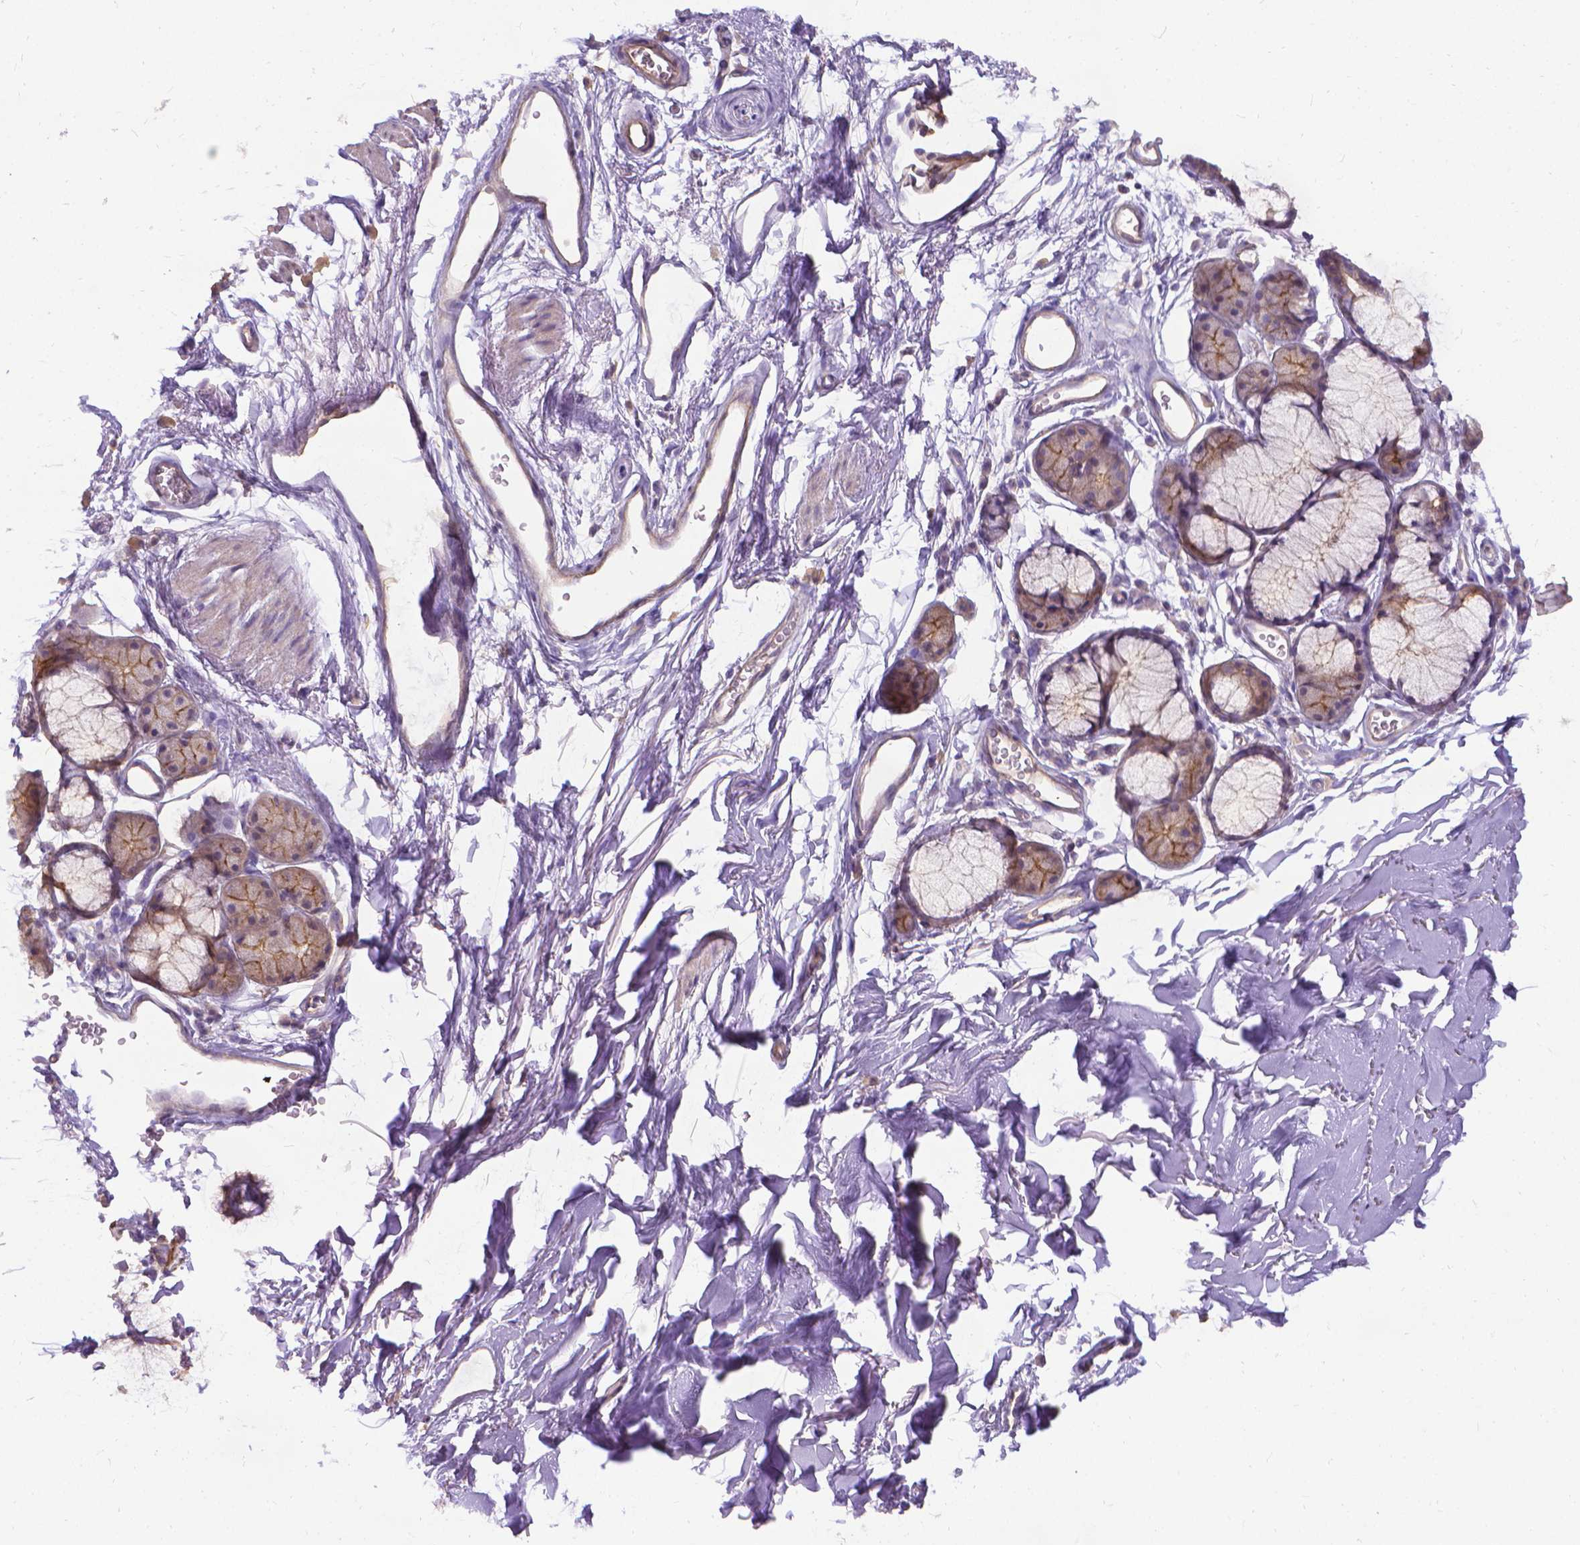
{"staining": {"intensity": "weak", "quantity": "<25%", "location": "cytoplasmic/membranous"}, "tissue": "adipose tissue", "cell_type": "Adipocytes", "image_type": "normal", "snomed": [{"axis": "morphology", "description": "Normal tissue, NOS"}, {"axis": "topography", "description": "Cartilage tissue"}, {"axis": "topography", "description": "Bronchus"}], "caption": "Histopathology image shows no protein staining in adipocytes of unremarkable adipose tissue.", "gene": "CFAP299", "patient": {"sex": "female", "age": 79}}